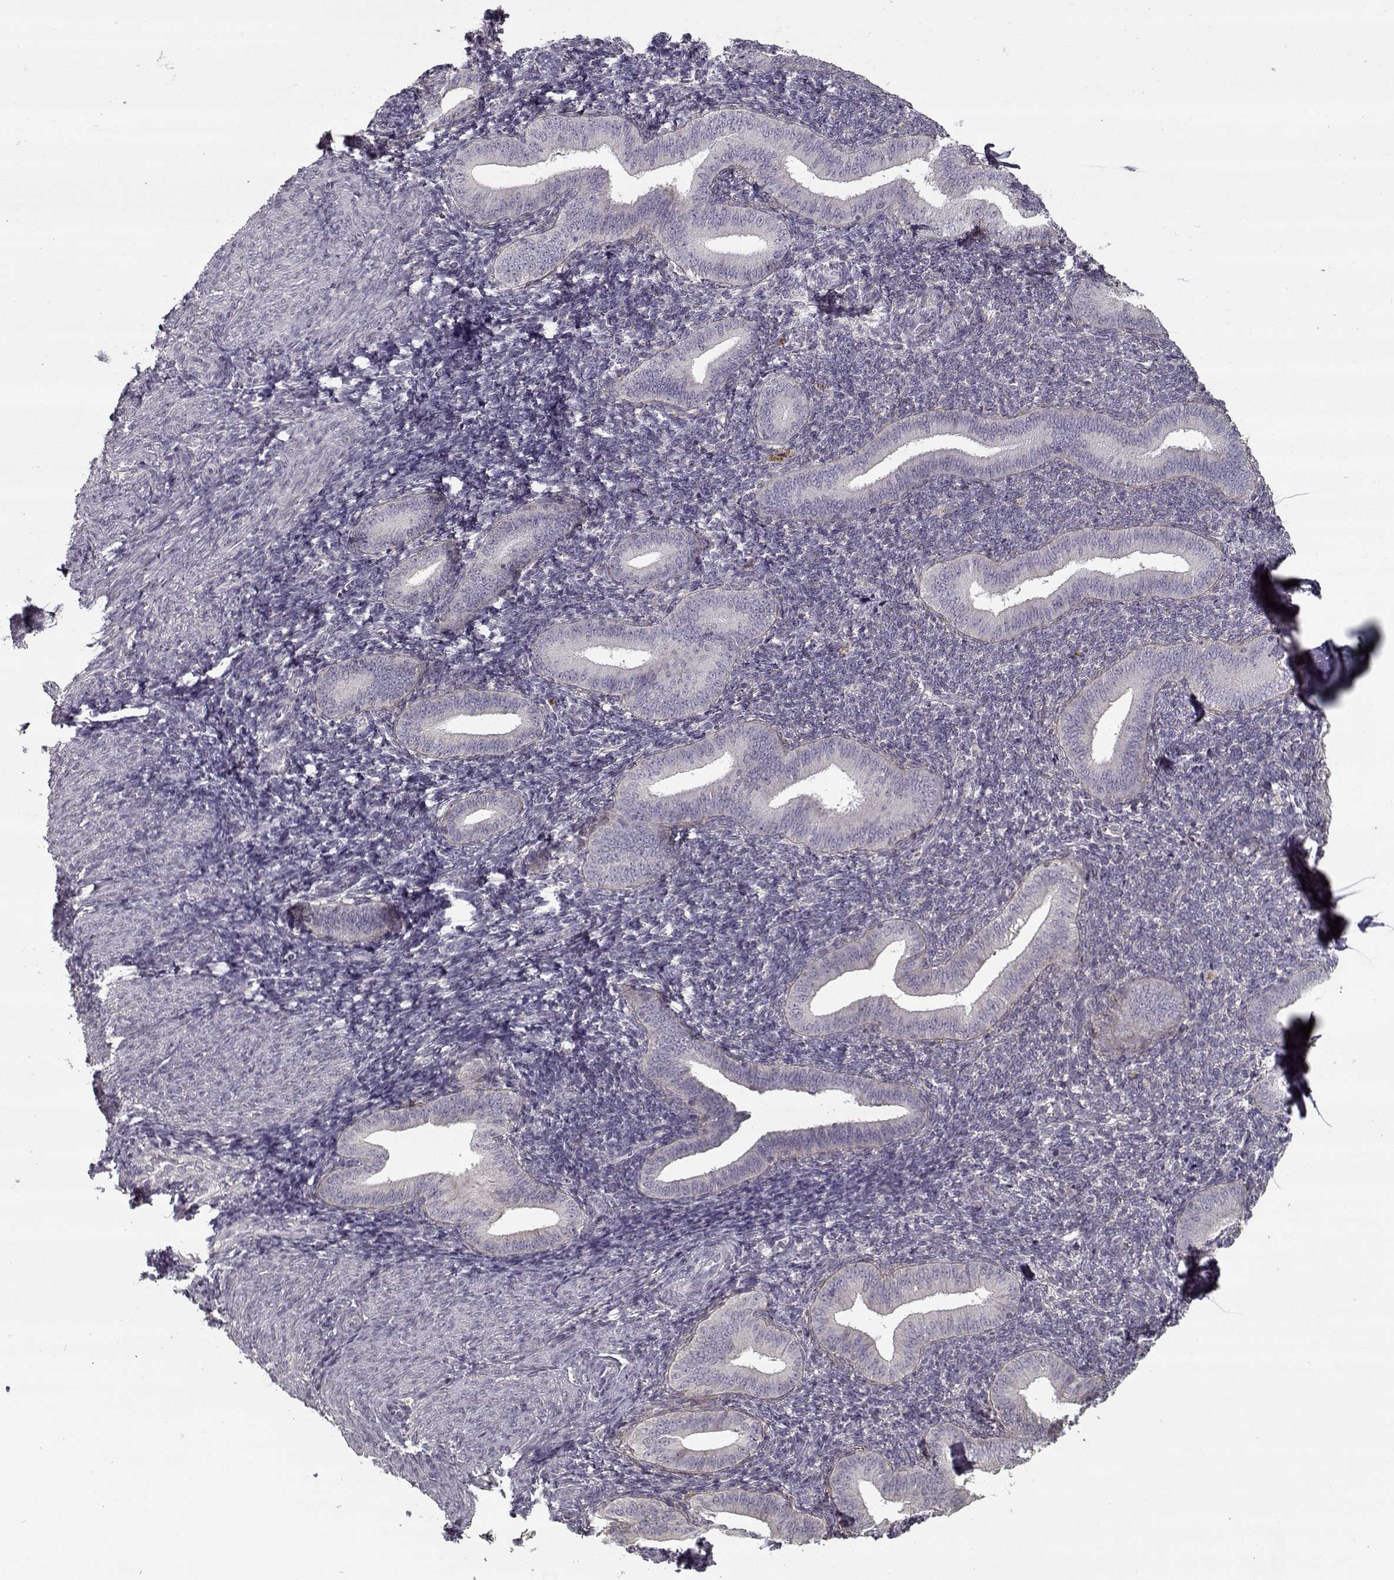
{"staining": {"intensity": "weak", "quantity": "<25%", "location": "cytoplasmic/membranous"}, "tissue": "endometrium", "cell_type": "Cells in endometrial stroma", "image_type": "normal", "snomed": [{"axis": "morphology", "description": "Normal tissue, NOS"}, {"axis": "topography", "description": "Endometrium"}], "caption": "Human endometrium stained for a protein using IHC displays no staining in cells in endometrial stroma.", "gene": "LAMA2", "patient": {"sex": "female", "age": 25}}